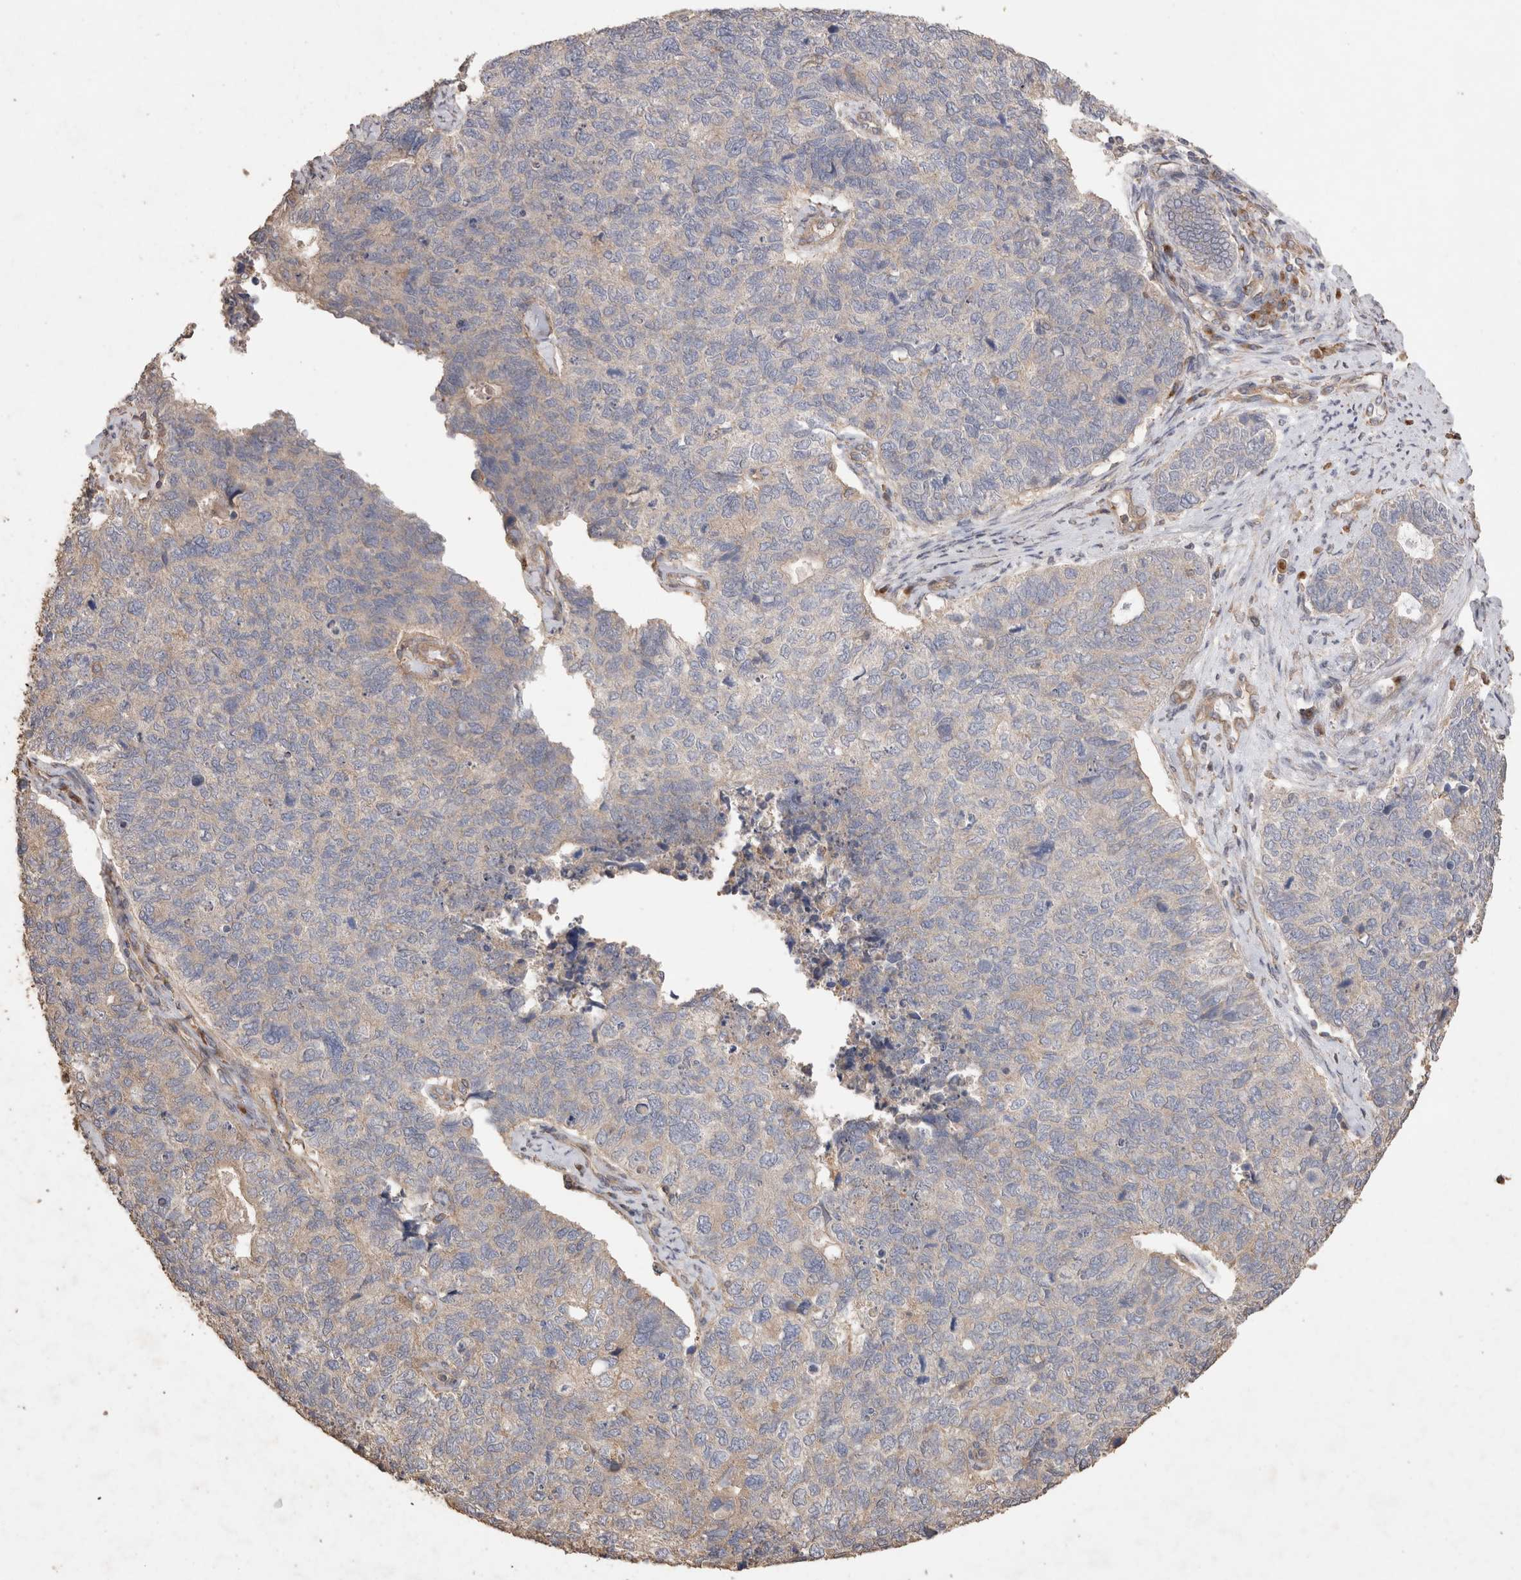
{"staining": {"intensity": "weak", "quantity": "<25%", "location": "cytoplasmic/membranous"}, "tissue": "cervical cancer", "cell_type": "Tumor cells", "image_type": "cancer", "snomed": [{"axis": "morphology", "description": "Squamous cell carcinoma, NOS"}, {"axis": "topography", "description": "Cervix"}], "caption": "This histopathology image is of cervical cancer (squamous cell carcinoma) stained with immunohistochemistry to label a protein in brown with the nuclei are counter-stained blue. There is no positivity in tumor cells.", "gene": "SNX31", "patient": {"sex": "female", "age": 63}}